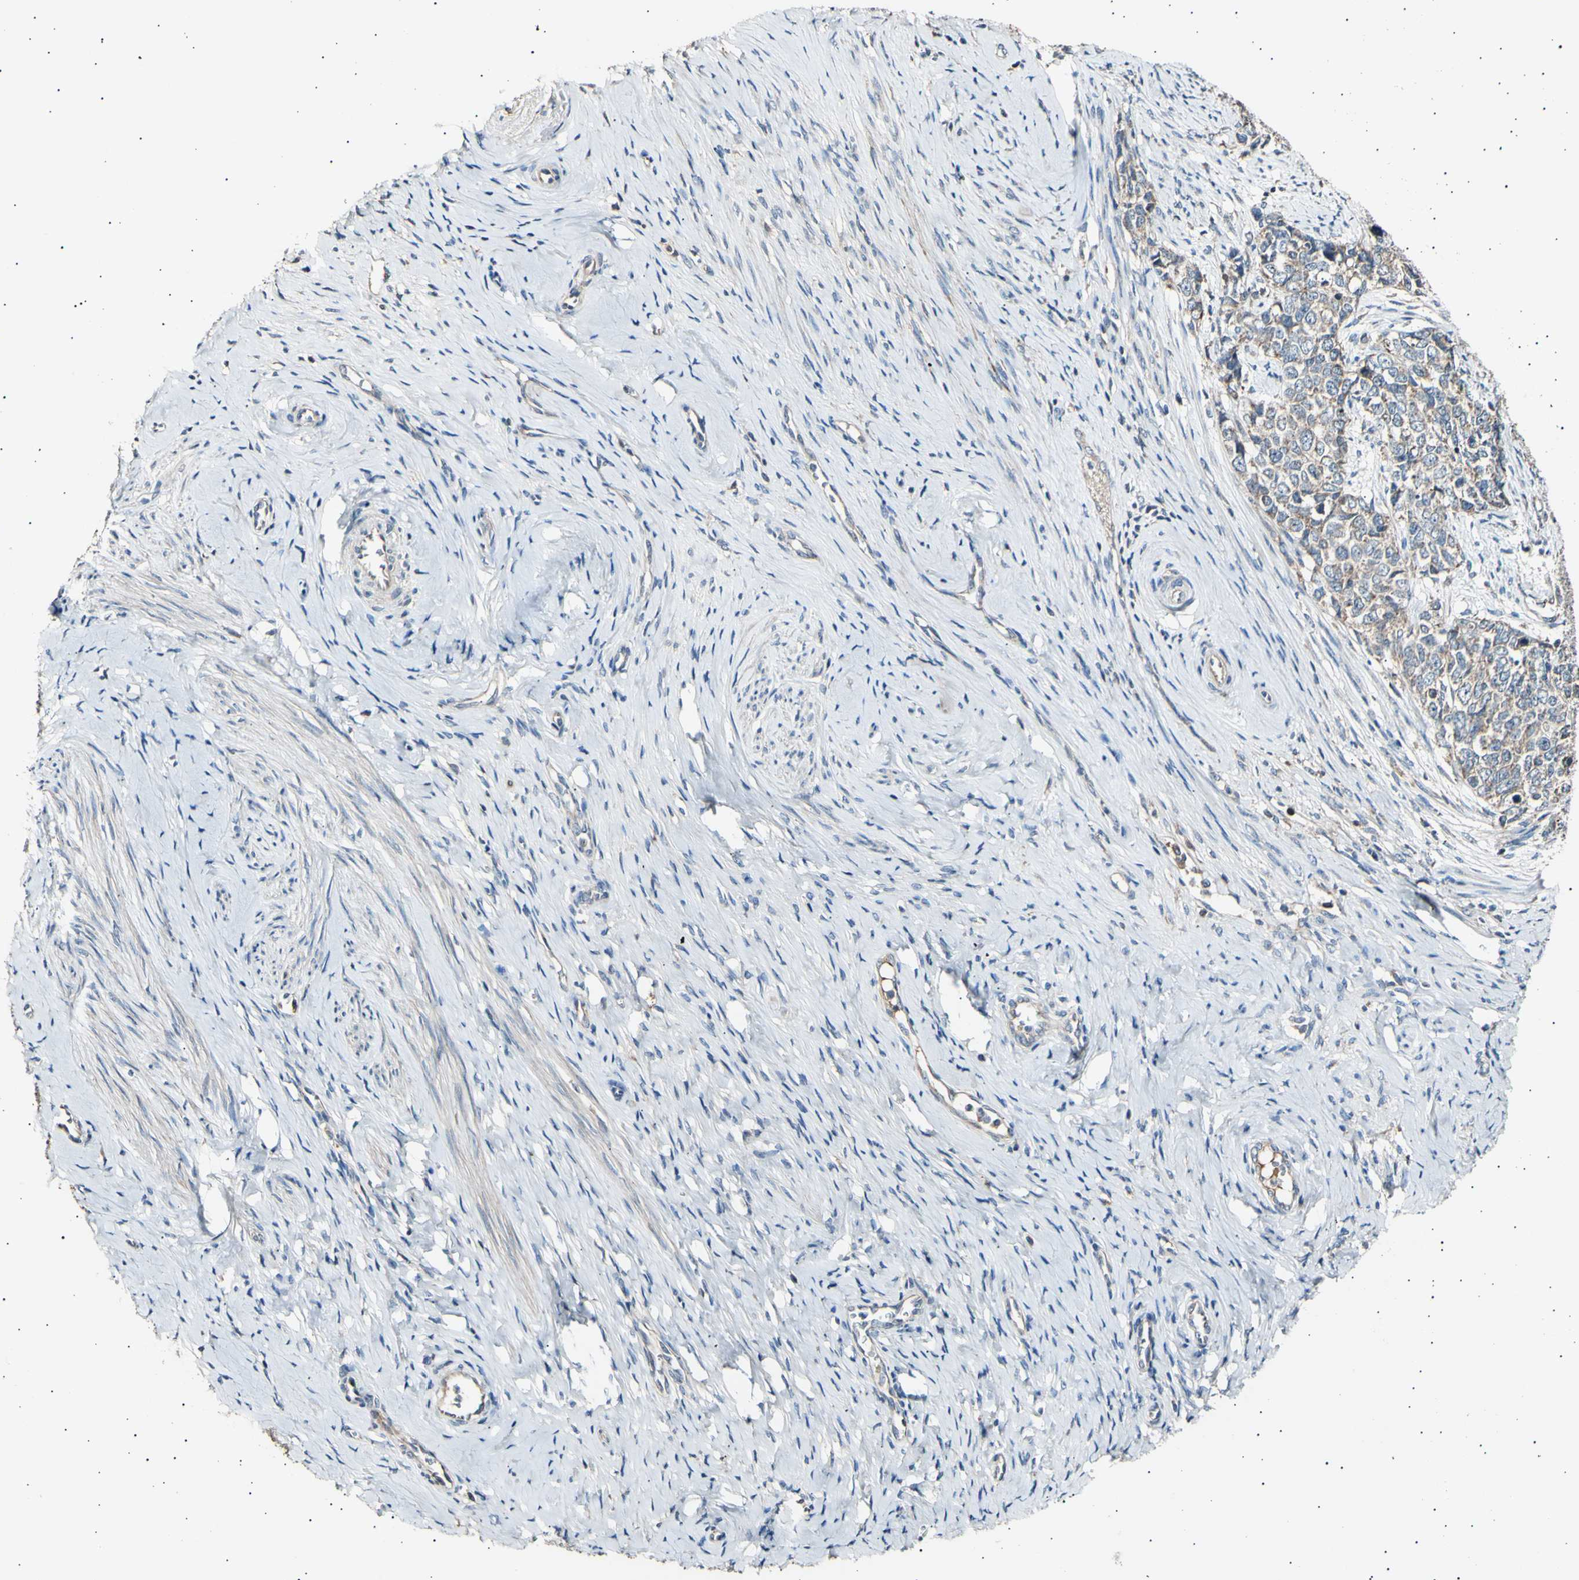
{"staining": {"intensity": "weak", "quantity": ">75%", "location": "cytoplasmic/membranous"}, "tissue": "cervical cancer", "cell_type": "Tumor cells", "image_type": "cancer", "snomed": [{"axis": "morphology", "description": "Squamous cell carcinoma, NOS"}, {"axis": "topography", "description": "Cervix"}], "caption": "Brown immunohistochemical staining in human squamous cell carcinoma (cervical) demonstrates weak cytoplasmic/membranous staining in approximately >75% of tumor cells.", "gene": "ITGA6", "patient": {"sex": "female", "age": 63}}